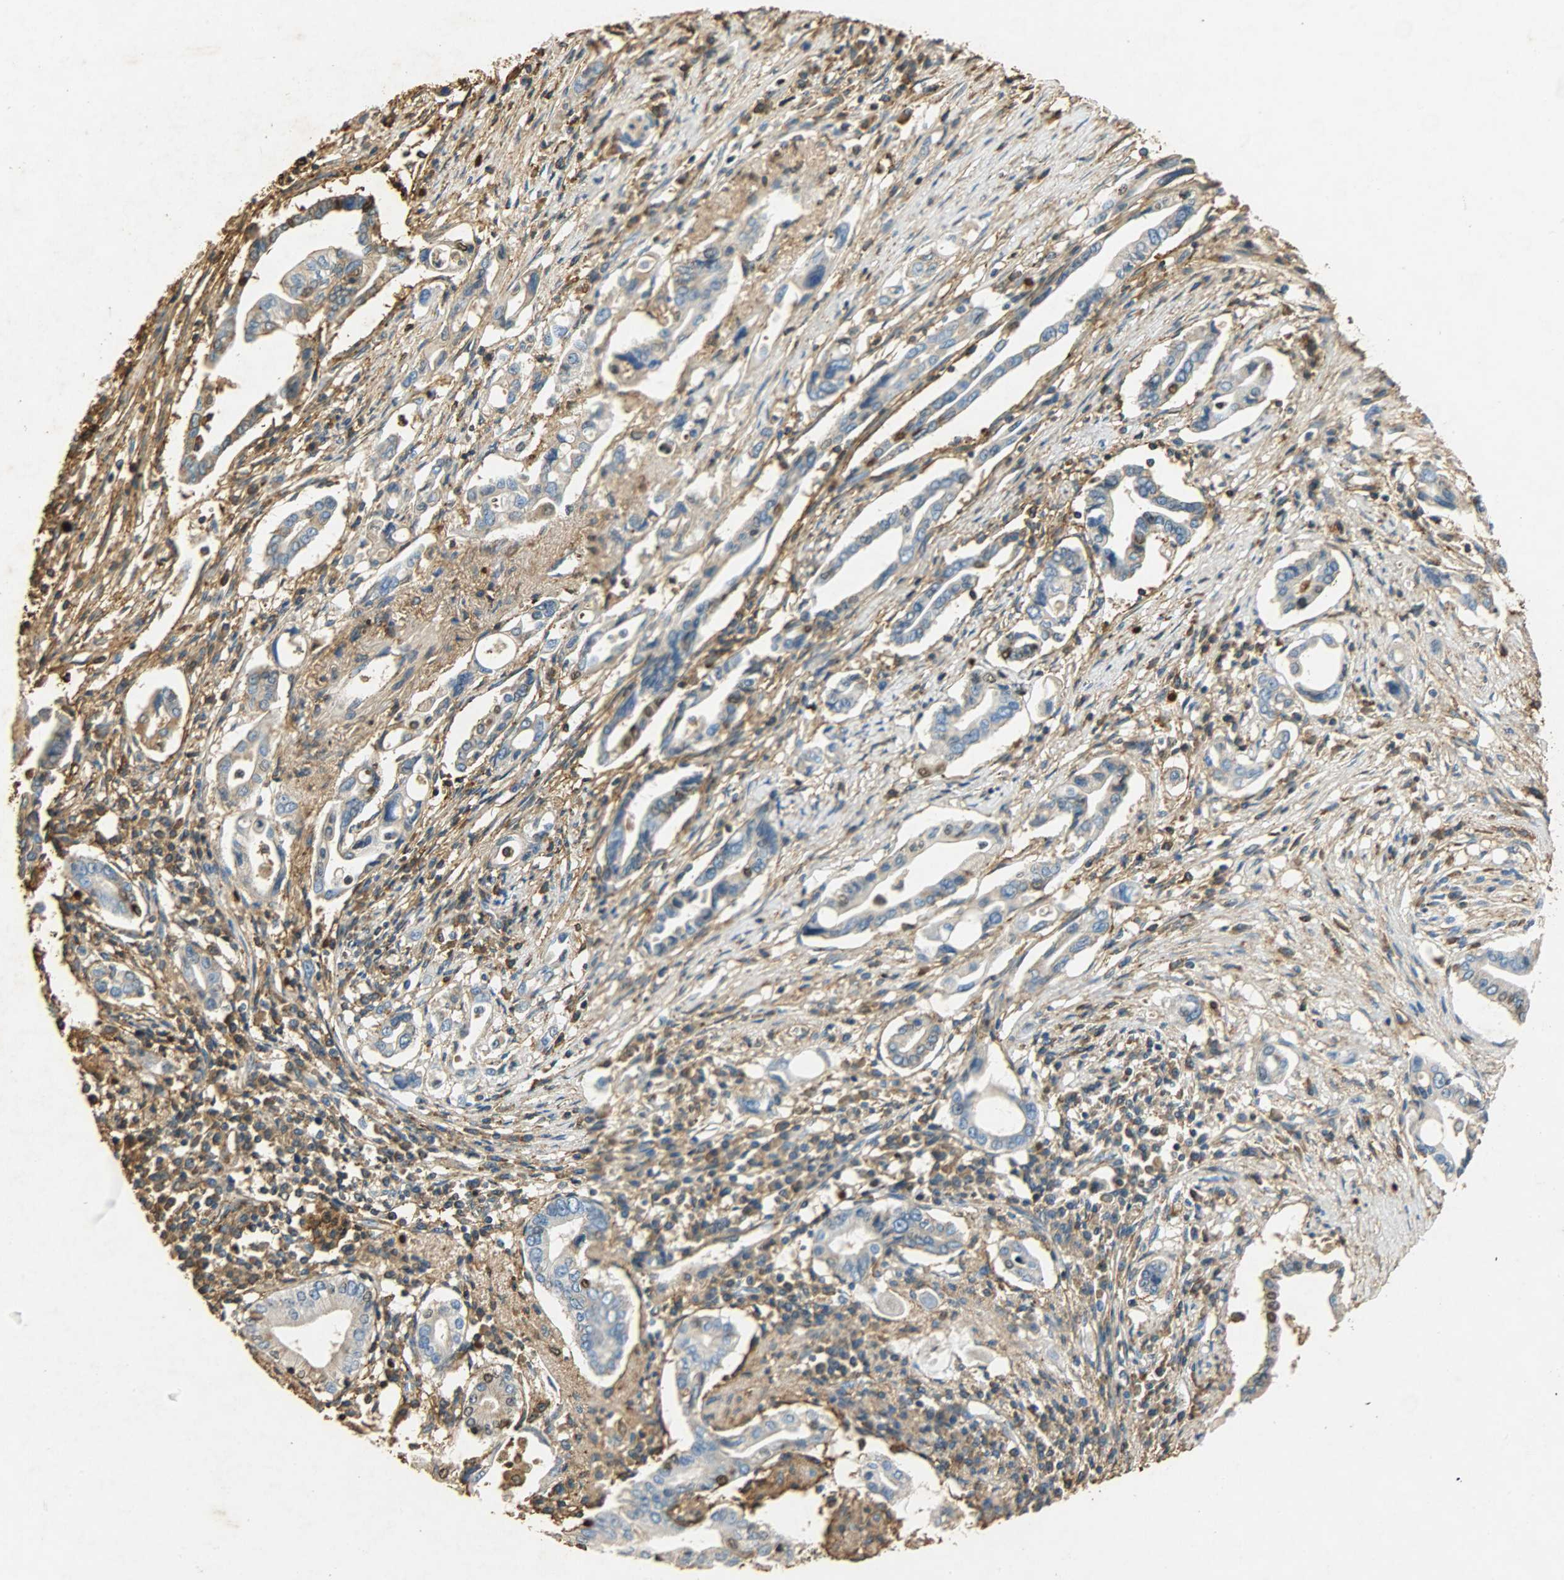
{"staining": {"intensity": "weak", "quantity": "<25%", "location": "cytoplasmic/membranous"}, "tissue": "pancreatic cancer", "cell_type": "Tumor cells", "image_type": "cancer", "snomed": [{"axis": "morphology", "description": "Adenocarcinoma, NOS"}, {"axis": "topography", "description": "Pancreas"}], "caption": "An image of pancreatic cancer (adenocarcinoma) stained for a protein demonstrates no brown staining in tumor cells.", "gene": "ANXA6", "patient": {"sex": "female", "age": 57}}